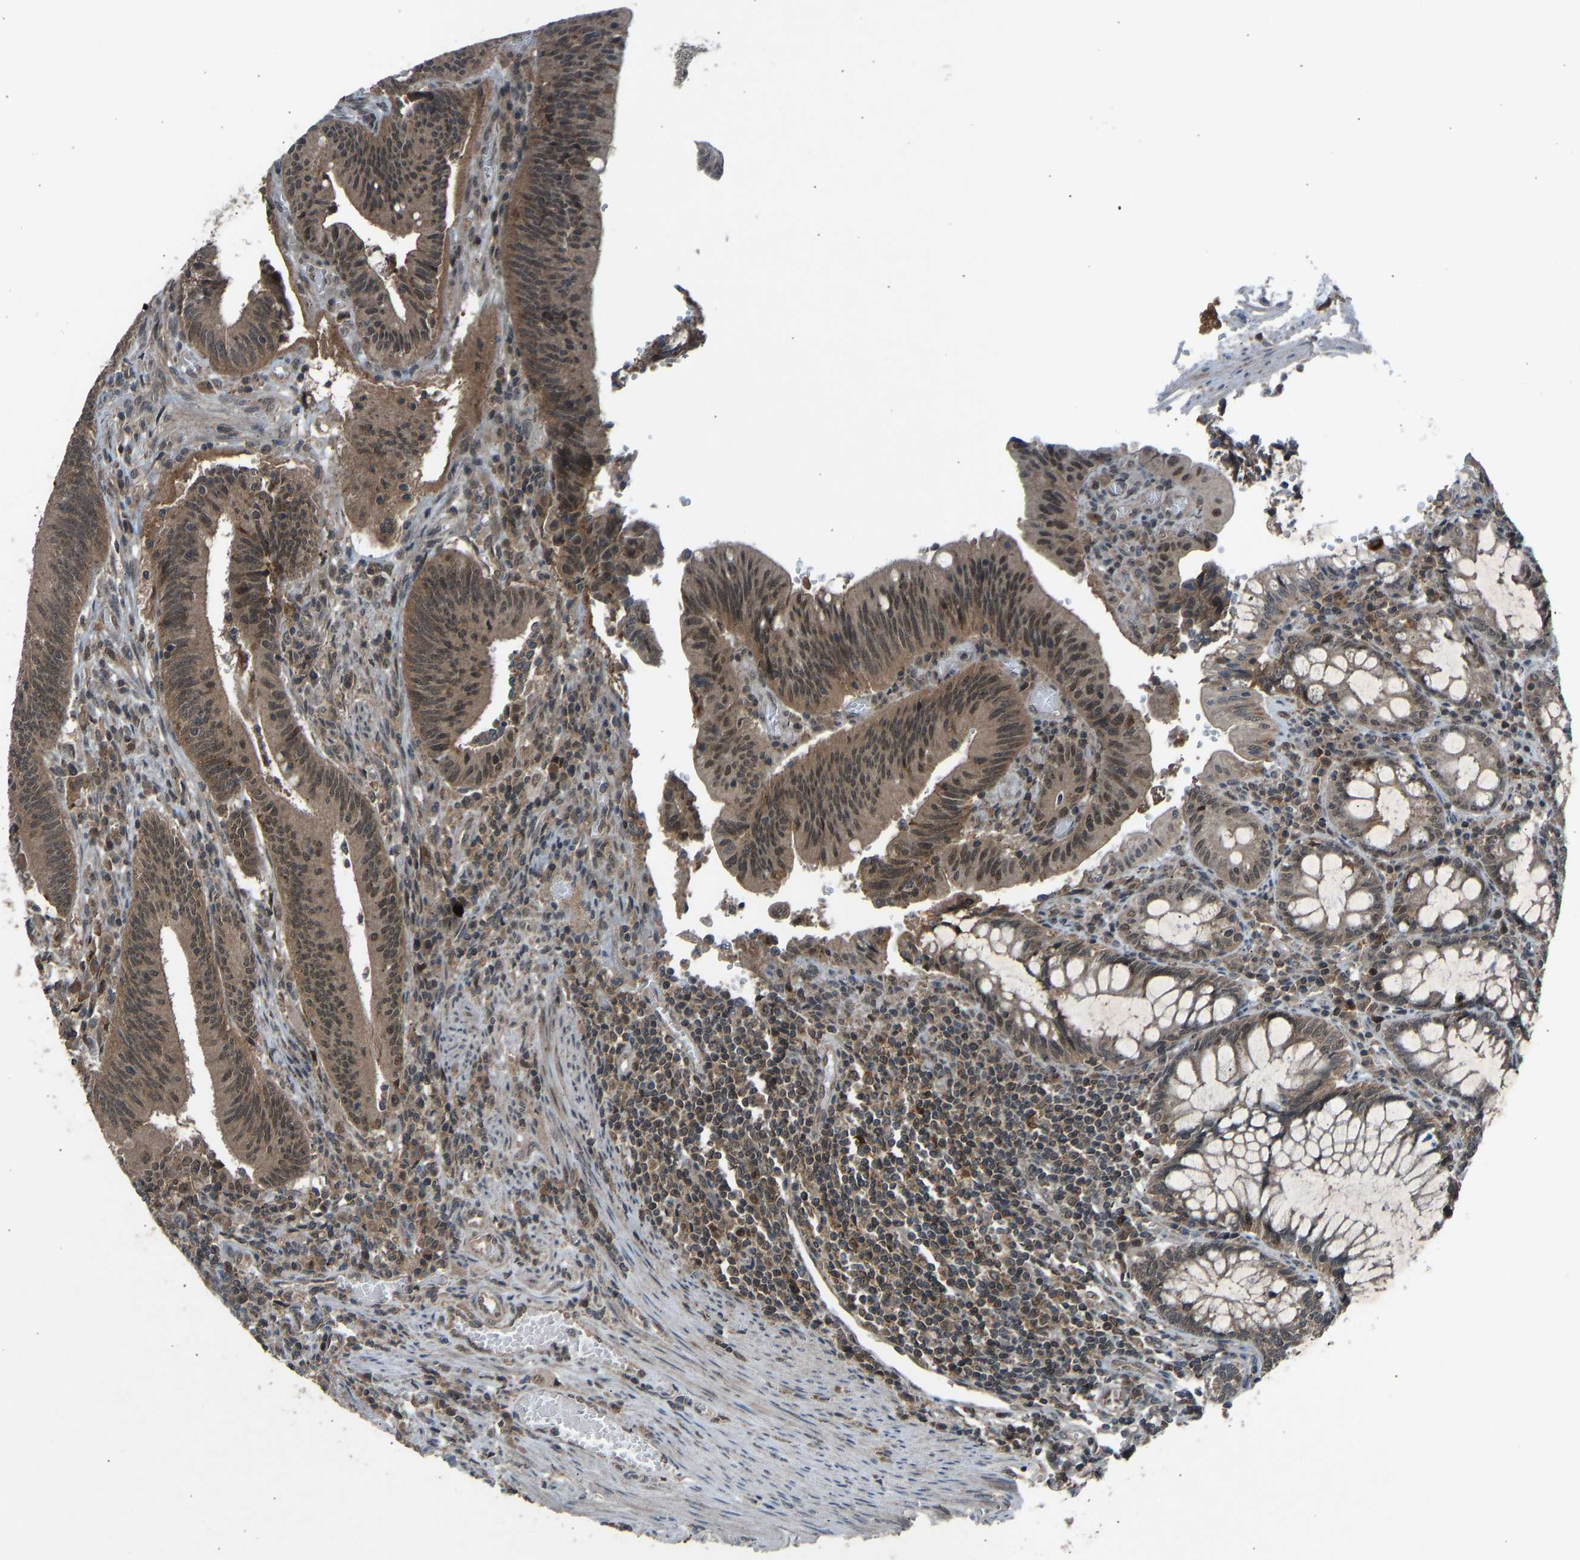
{"staining": {"intensity": "moderate", "quantity": ">75%", "location": "cytoplasmic/membranous,nuclear"}, "tissue": "colorectal cancer", "cell_type": "Tumor cells", "image_type": "cancer", "snomed": [{"axis": "morphology", "description": "Normal tissue, NOS"}, {"axis": "morphology", "description": "Adenocarcinoma, NOS"}, {"axis": "topography", "description": "Rectum"}], "caption": "High-power microscopy captured an IHC histopathology image of colorectal cancer, revealing moderate cytoplasmic/membranous and nuclear positivity in about >75% of tumor cells.", "gene": "SLC43A1", "patient": {"sex": "female", "age": 66}}